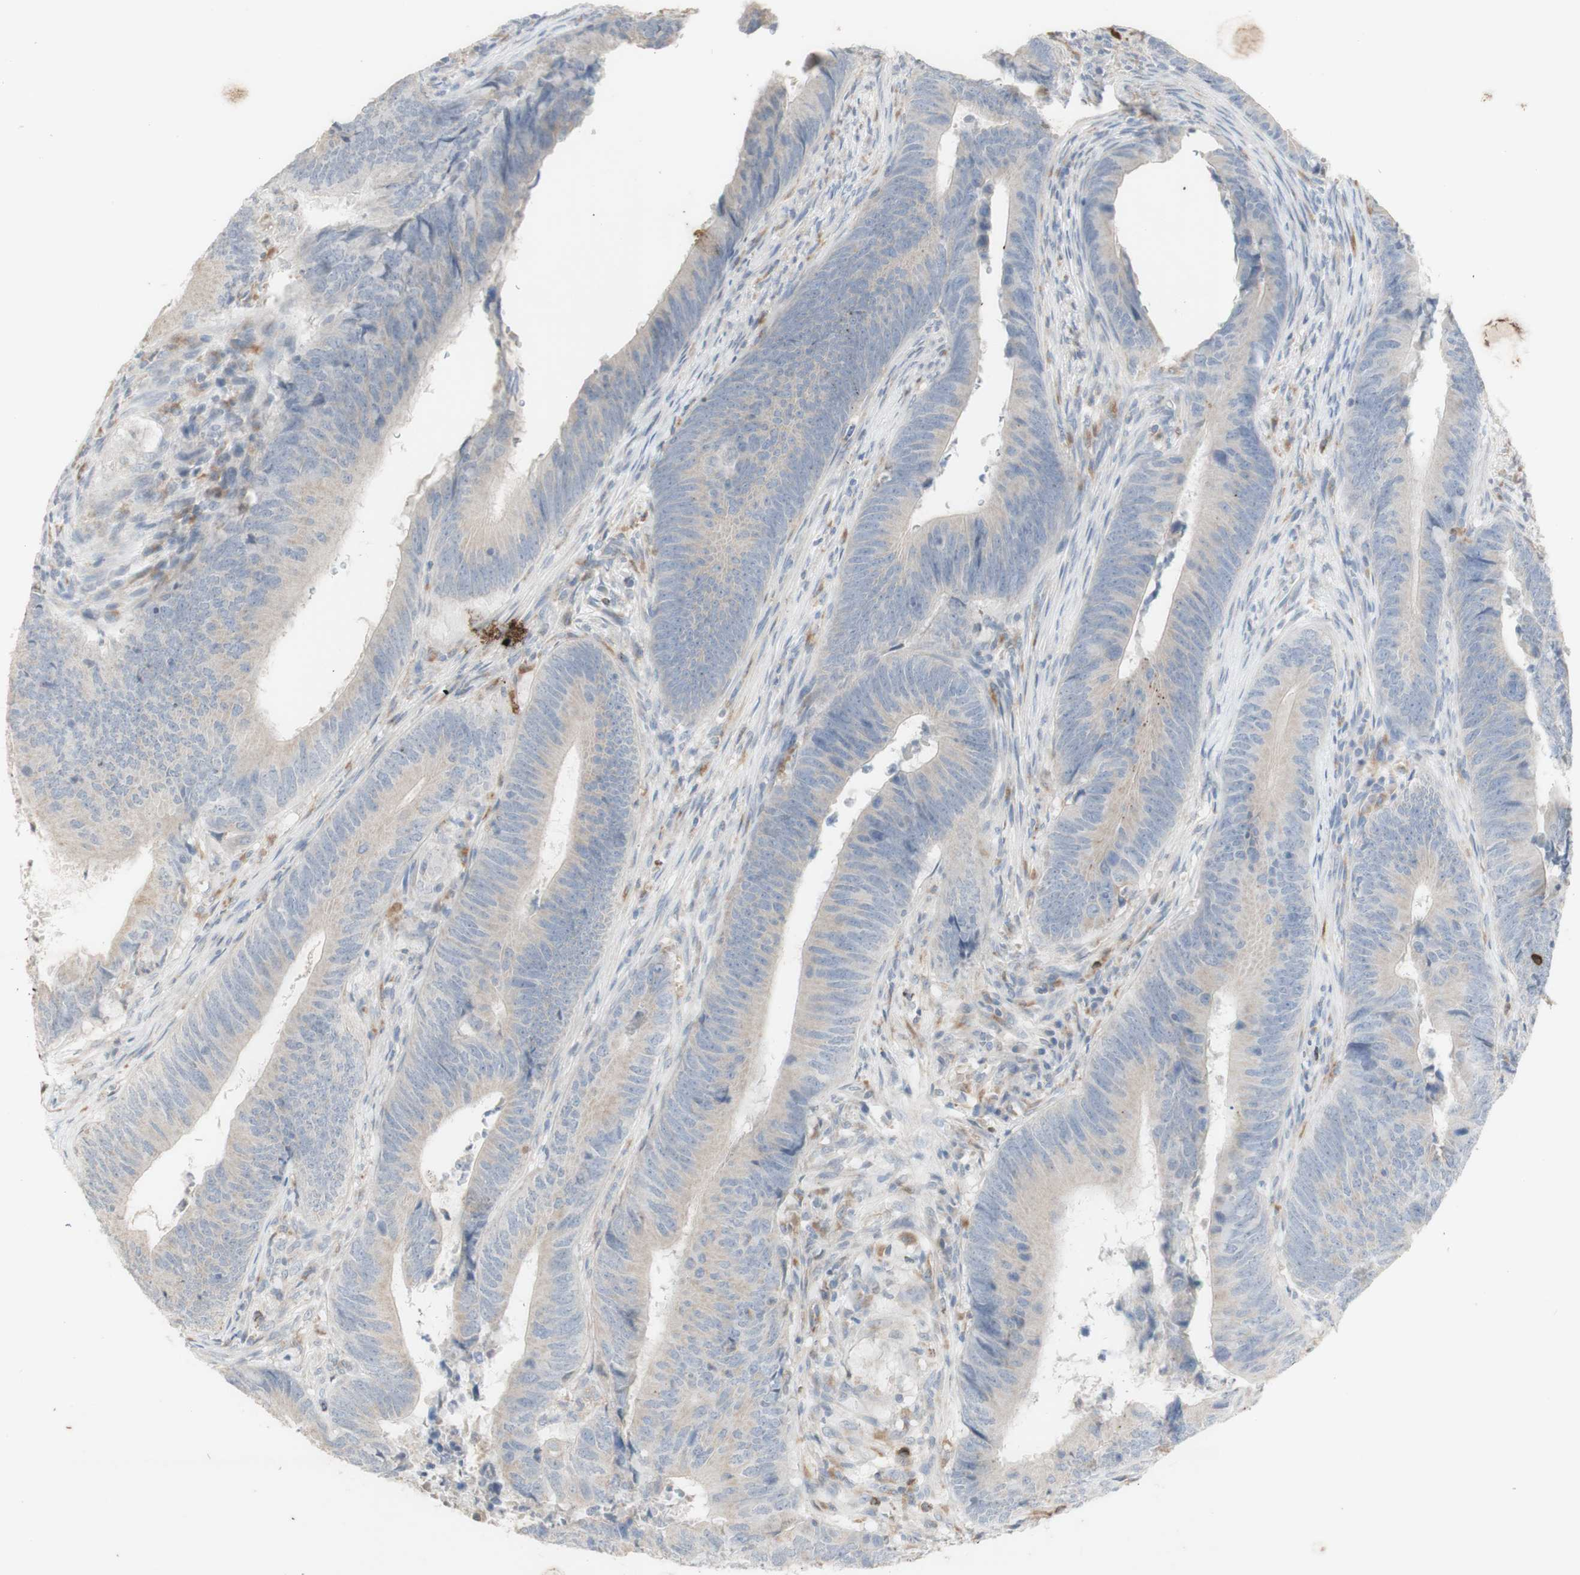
{"staining": {"intensity": "weak", "quantity": "<25%", "location": "cytoplasmic/membranous"}, "tissue": "colorectal cancer", "cell_type": "Tumor cells", "image_type": "cancer", "snomed": [{"axis": "morphology", "description": "Normal tissue, NOS"}, {"axis": "morphology", "description": "Adenocarcinoma, NOS"}, {"axis": "topography", "description": "Colon"}], "caption": "Tumor cells show no significant protein staining in colorectal cancer.", "gene": "ATP6V1B1", "patient": {"sex": "male", "age": 56}}